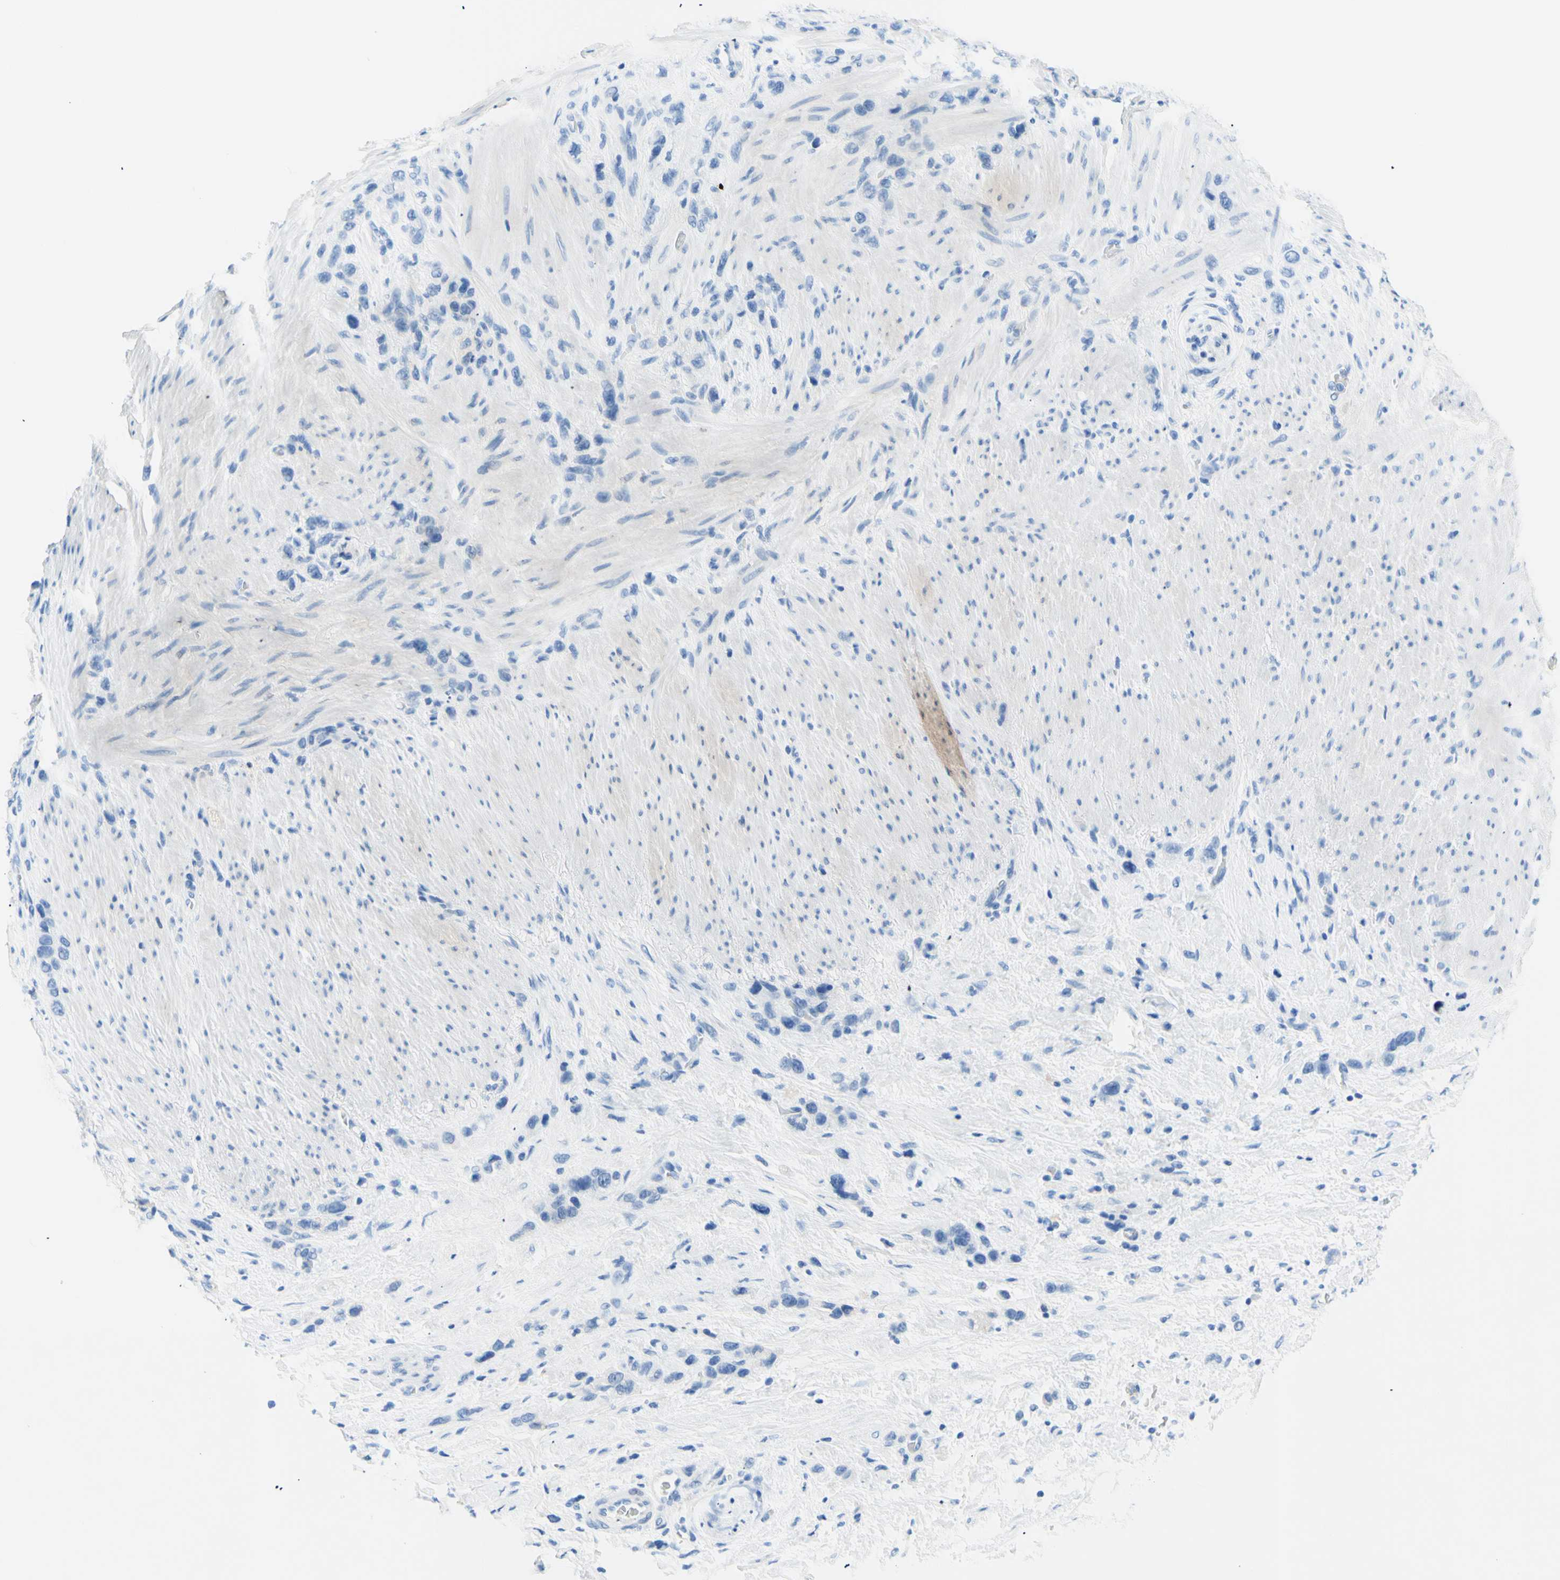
{"staining": {"intensity": "negative", "quantity": "none", "location": "none"}, "tissue": "stomach cancer", "cell_type": "Tumor cells", "image_type": "cancer", "snomed": [{"axis": "morphology", "description": "Adenocarcinoma, NOS"}, {"axis": "morphology", "description": "Adenocarcinoma, High grade"}, {"axis": "topography", "description": "Stomach, upper"}, {"axis": "topography", "description": "Stomach, lower"}], "caption": "Photomicrograph shows no significant protein positivity in tumor cells of adenocarcinoma (stomach).", "gene": "MYH2", "patient": {"sex": "female", "age": 65}}